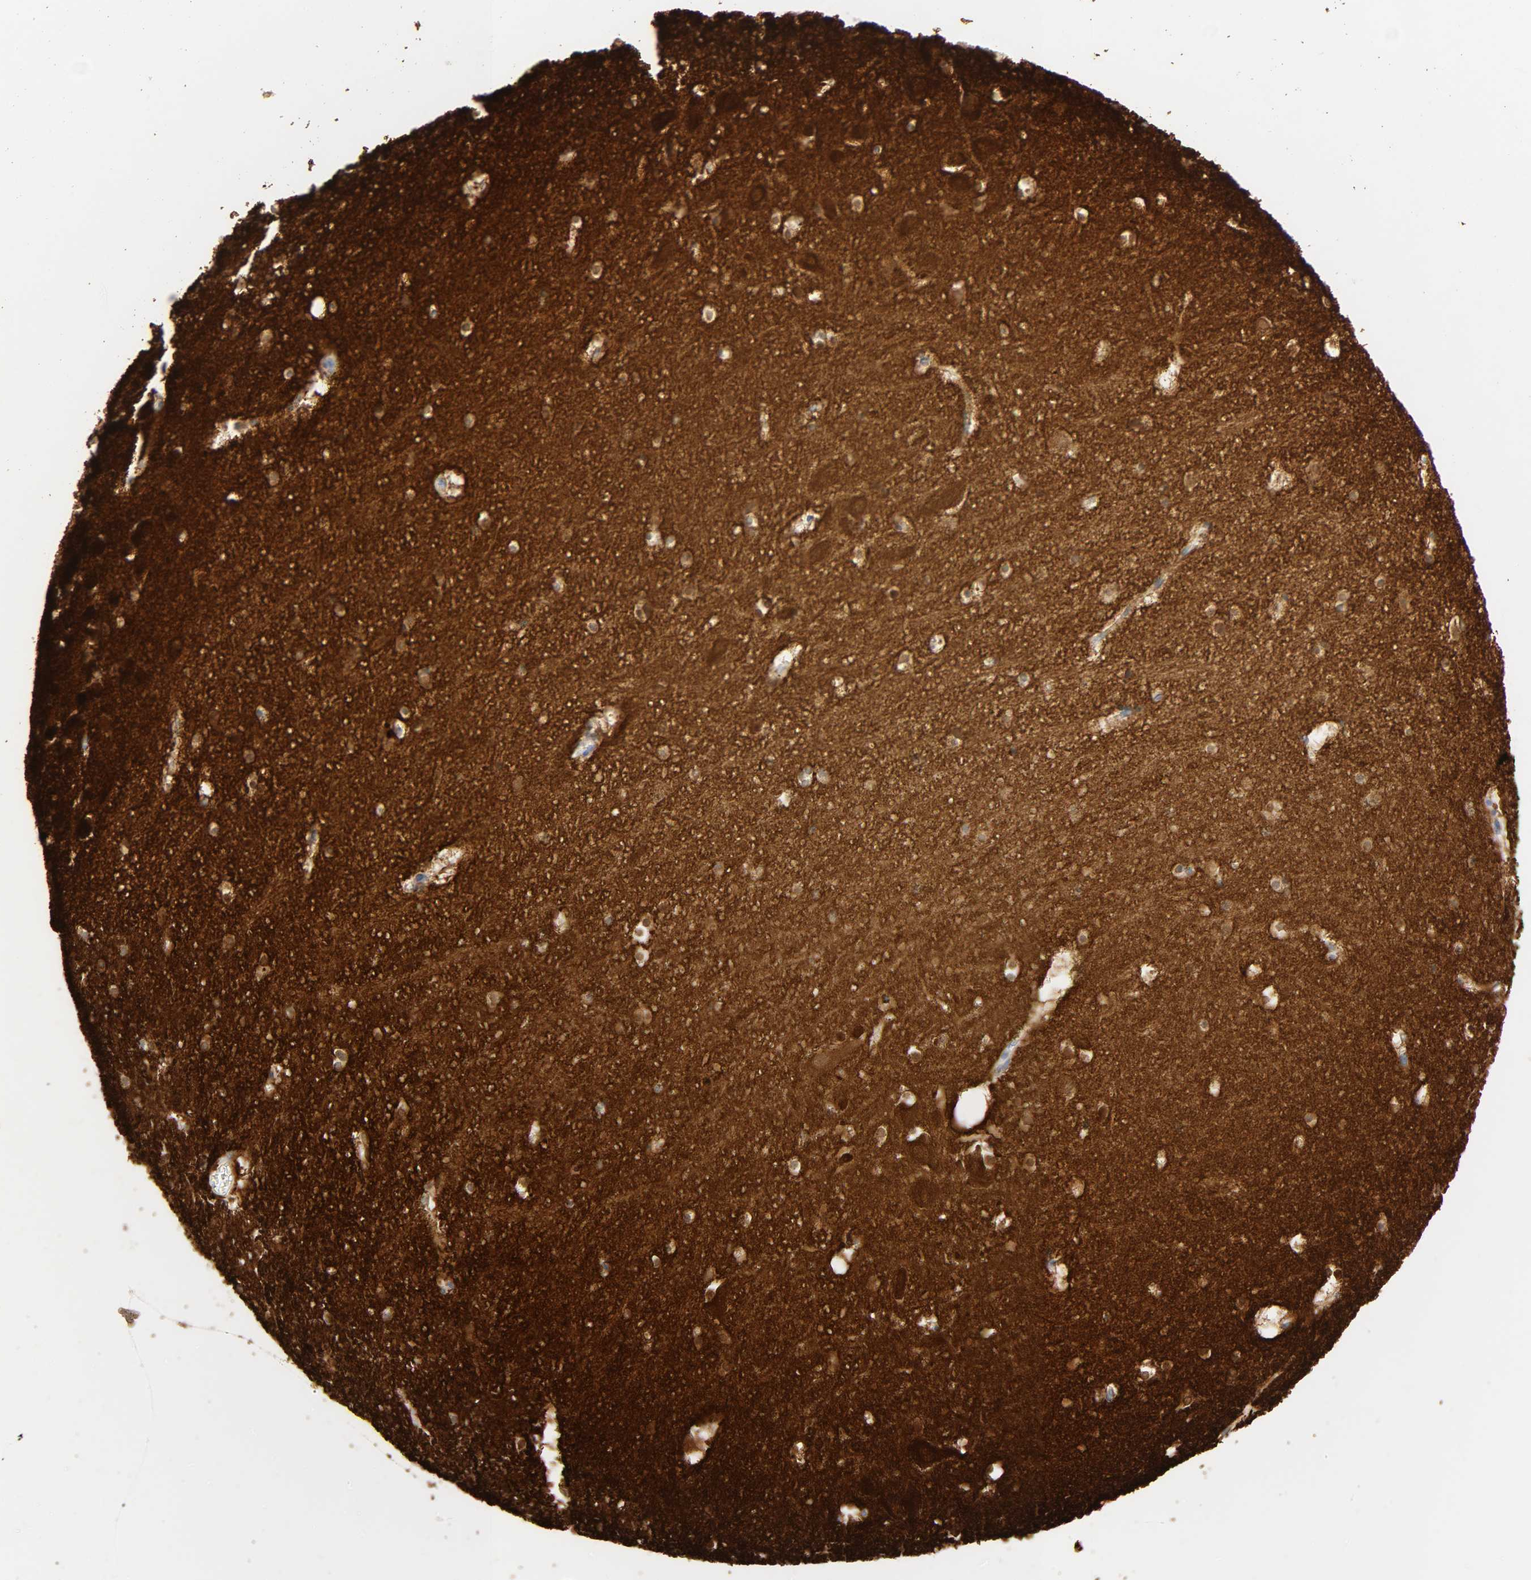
{"staining": {"intensity": "negative", "quantity": "none", "location": "none"}, "tissue": "hippocampus", "cell_type": "Glial cells", "image_type": "normal", "snomed": [{"axis": "morphology", "description": "Normal tissue, NOS"}, {"axis": "topography", "description": "Hippocampus"}], "caption": "Immunohistochemical staining of unremarkable hippocampus reveals no significant expression in glial cells. (Immunohistochemistry (ihc), brightfield microscopy, high magnification).", "gene": "CAMK2A", "patient": {"sex": "male", "age": 45}}